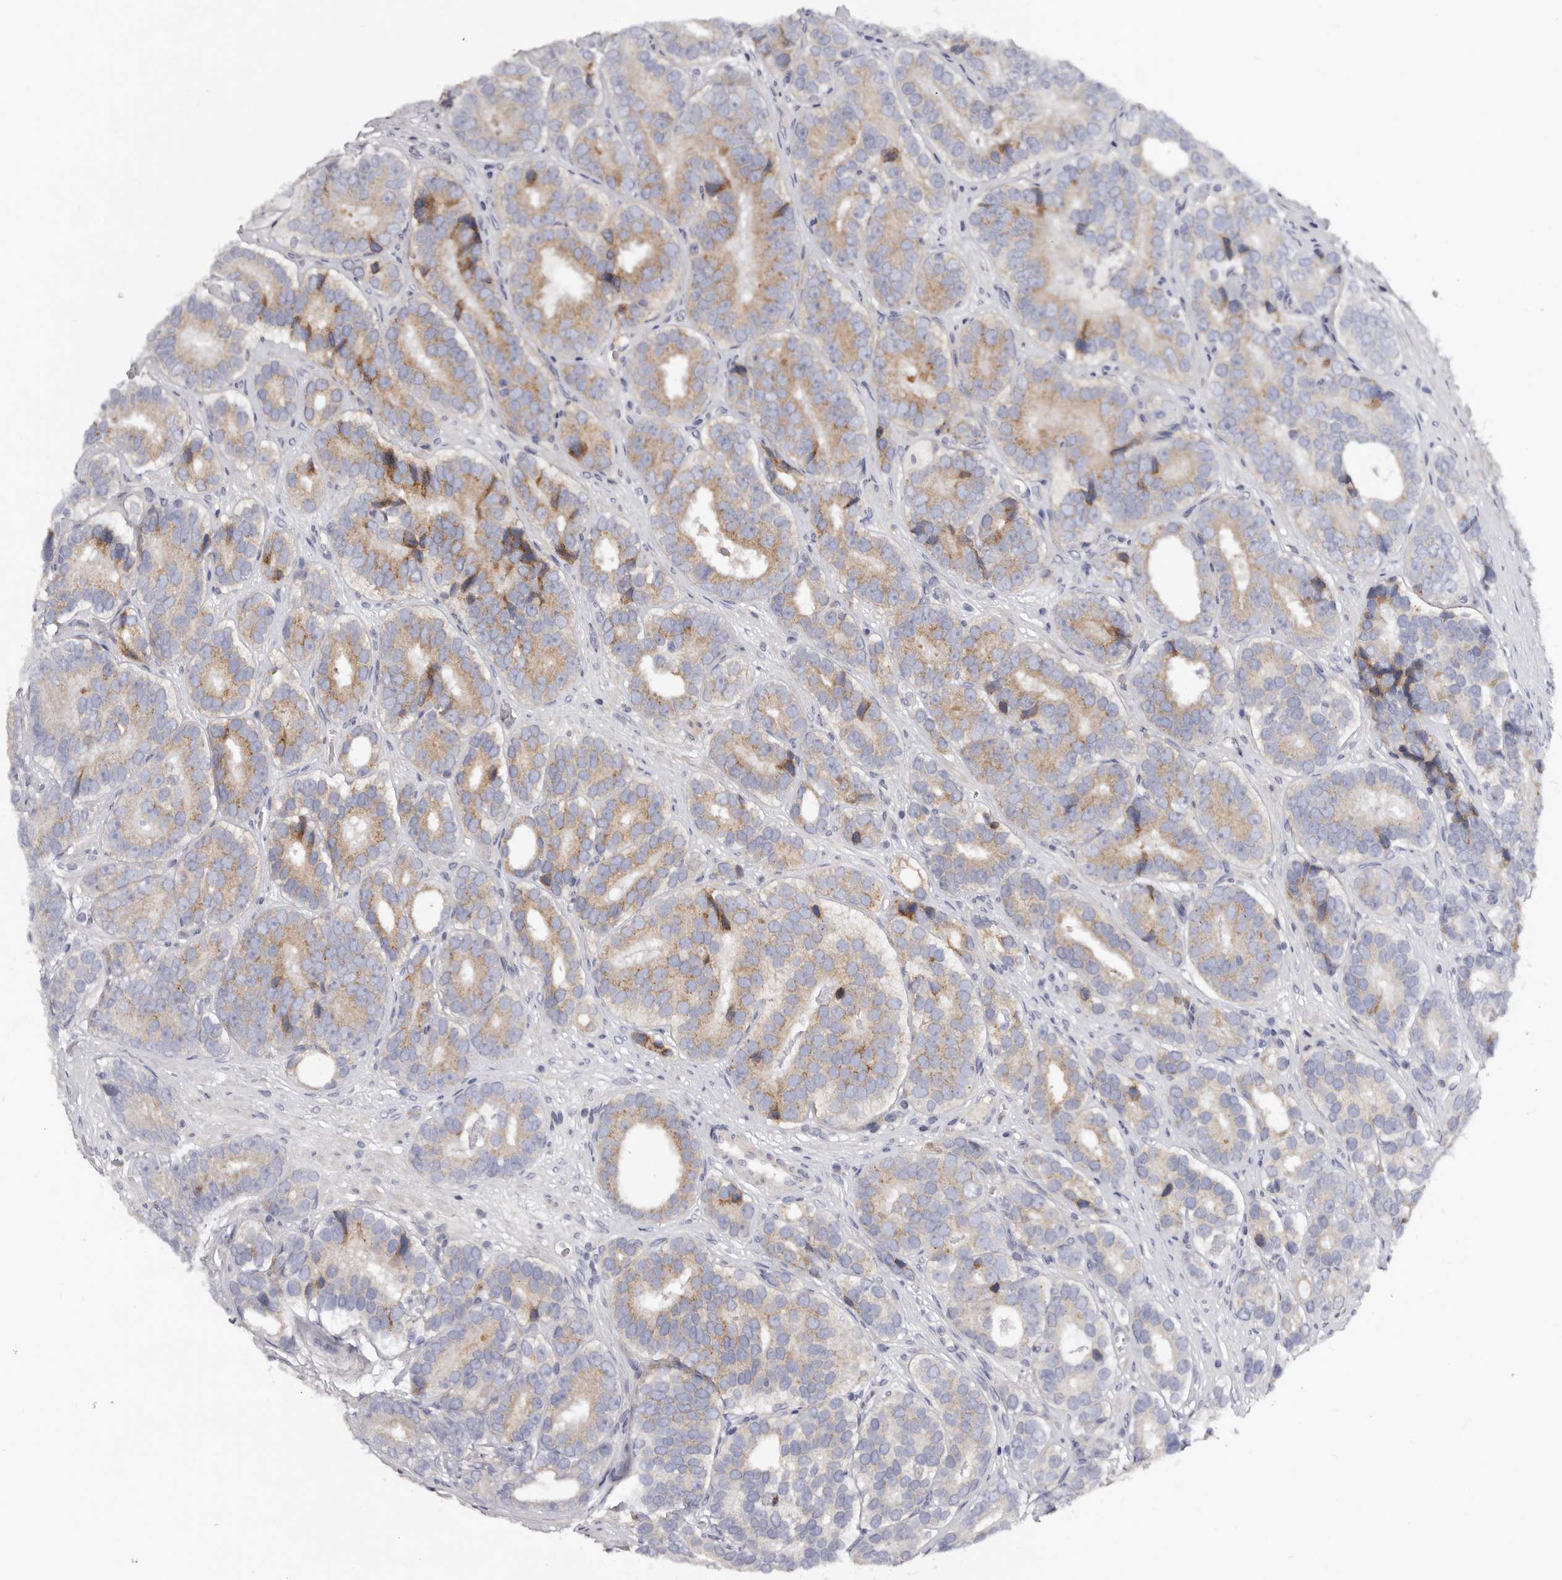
{"staining": {"intensity": "moderate", "quantity": "25%-75%", "location": "cytoplasmic/membranous"}, "tissue": "prostate cancer", "cell_type": "Tumor cells", "image_type": "cancer", "snomed": [{"axis": "morphology", "description": "Adenocarcinoma, High grade"}, {"axis": "topography", "description": "Prostate"}], "caption": "IHC (DAB (3,3'-diaminobenzidine)) staining of human prostate high-grade adenocarcinoma reveals moderate cytoplasmic/membranous protein expression in approximately 25%-75% of tumor cells.", "gene": "ASIC5", "patient": {"sex": "male", "age": 56}}